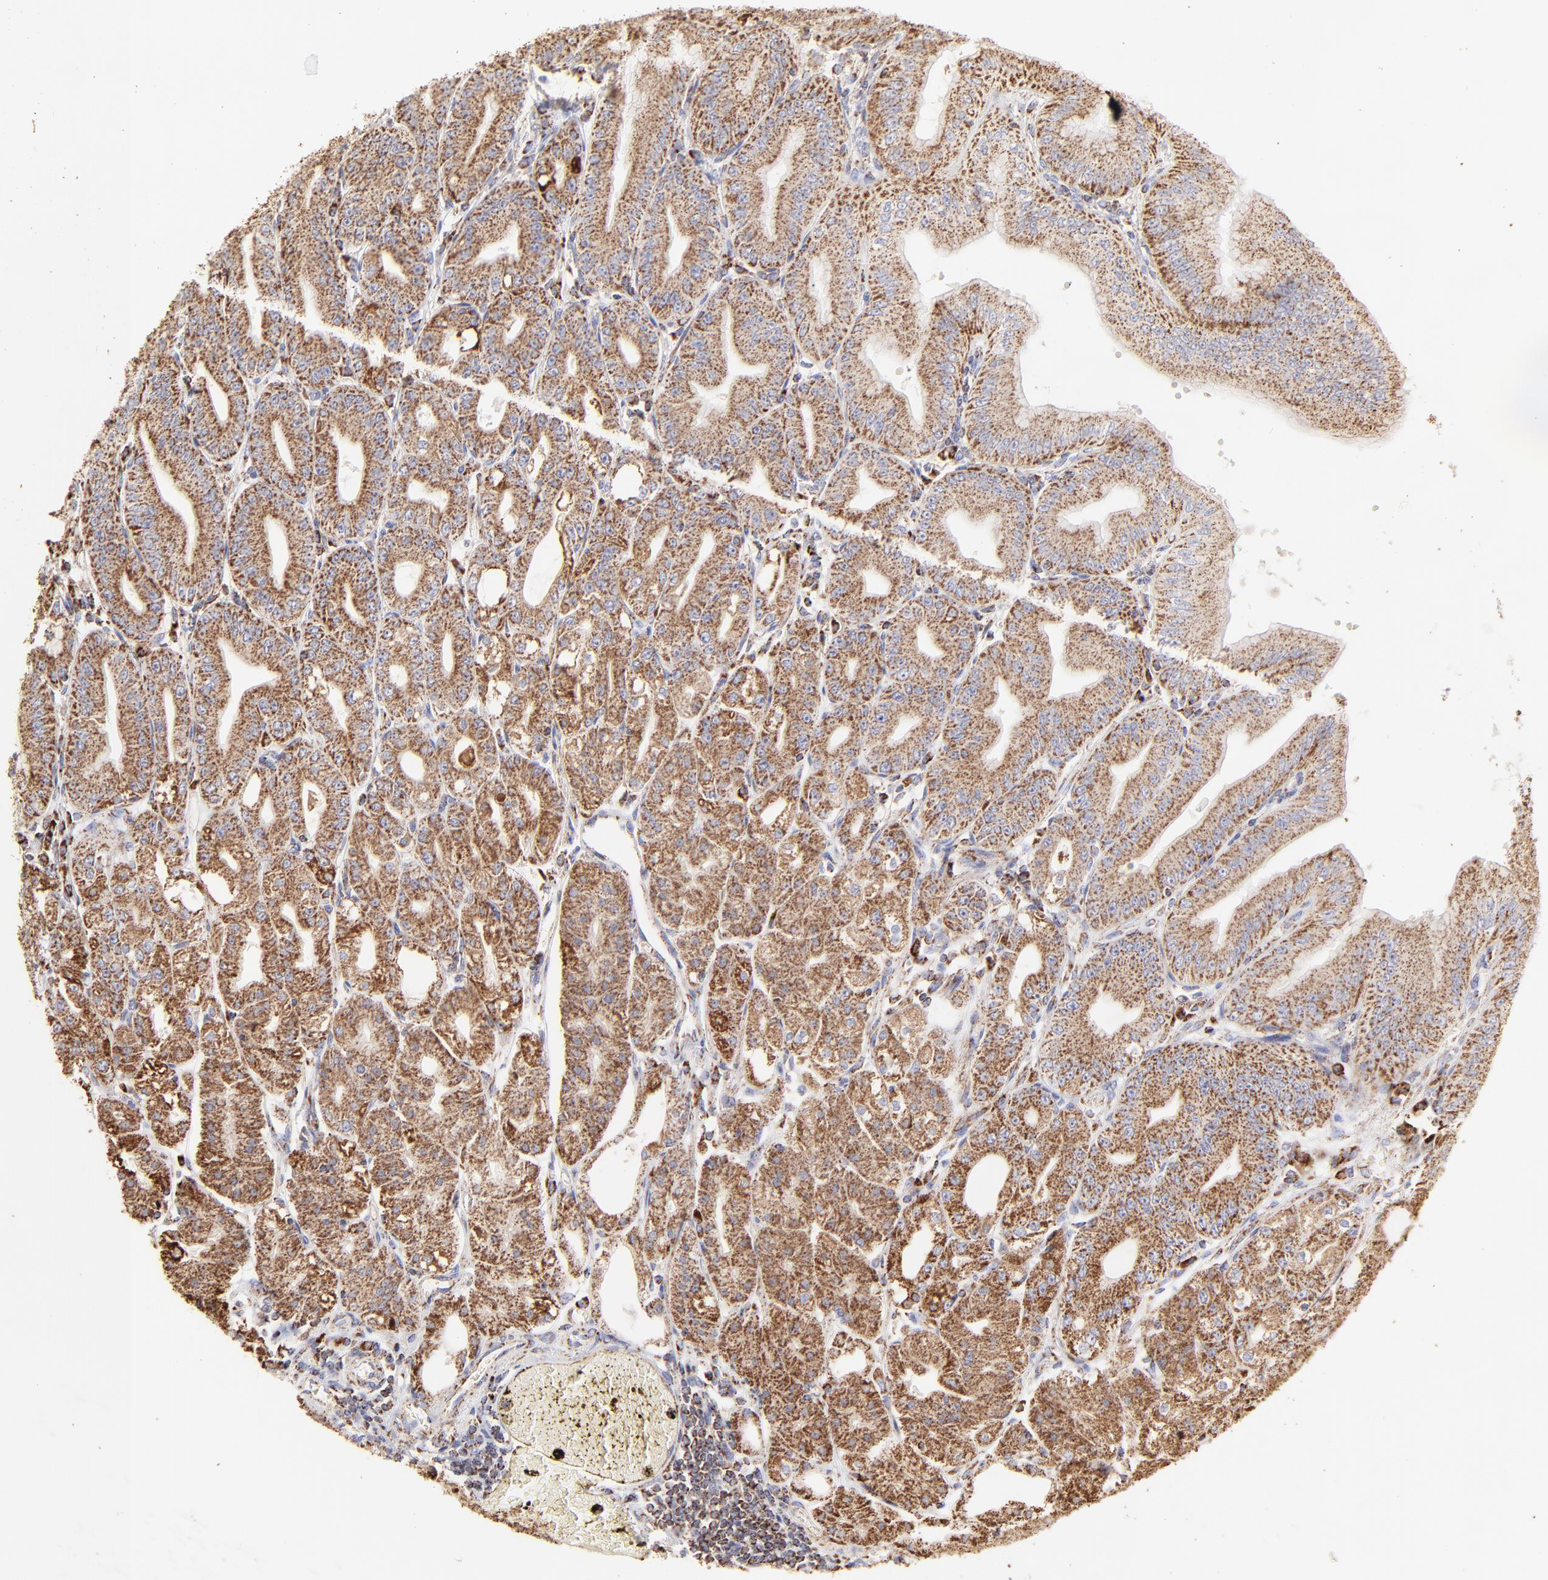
{"staining": {"intensity": "moderate", "quantity": ">75%", "location": "cytoplasmic/membranous"}, "tissue": "stomach", "cell_type": "Glandular cells", "image_type": "normal", "snomed": [{"axis": "morphology", "description": "Normal tissue, NOS"}, {"axis": "topography", "description": "Stomach, lower"}], "caption": "Immunohistochemical staining of normal stomach shows moderate cytoplasmic/membranous protein positivity in approximately >75% of glandular cells.", "gene": "ECH1", "patient": {"sex": "male", "age": 71}}